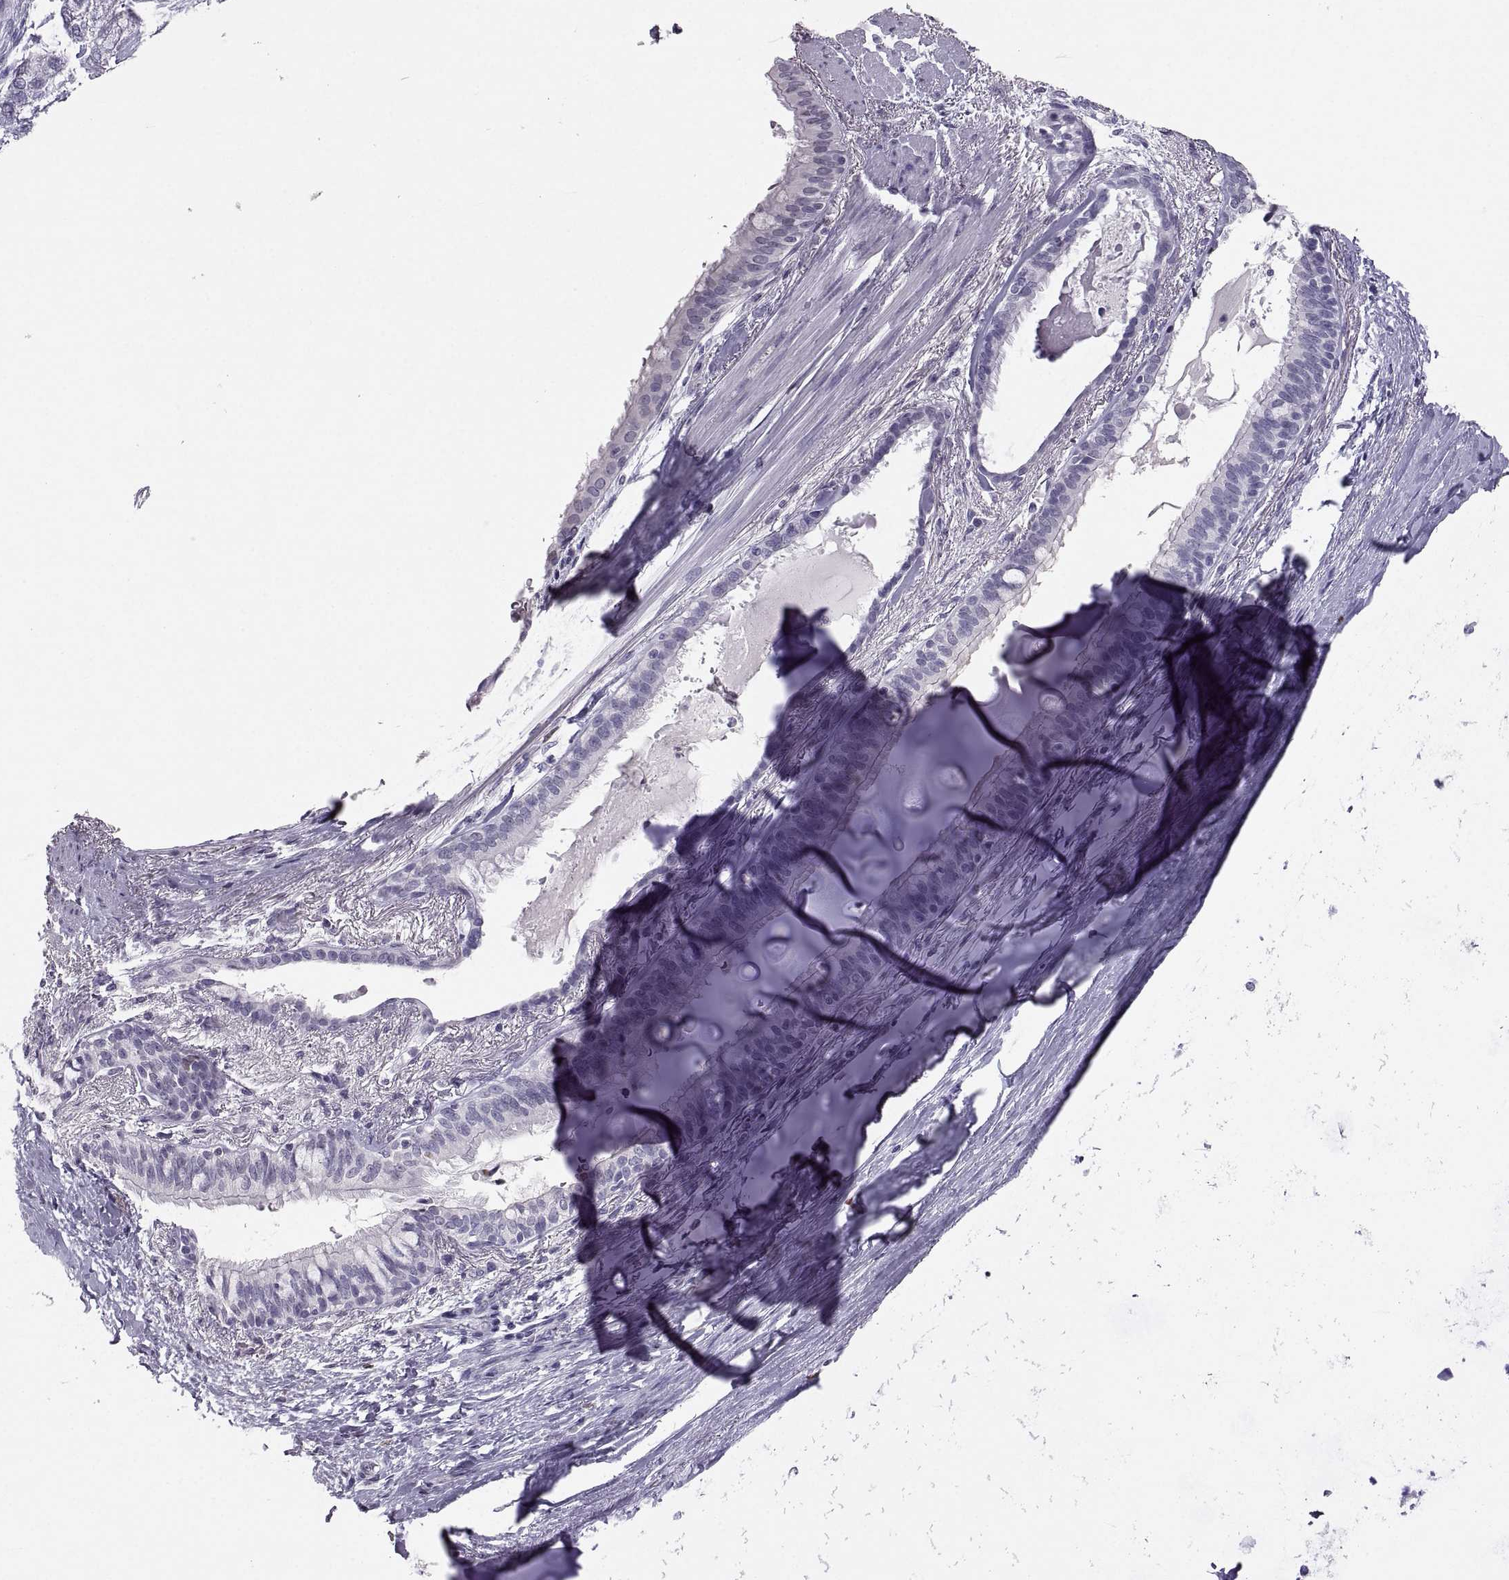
{"staining": {"intensity": "negative", "quantity": "none", "location": "none"}, "tissue": "bronchus", "cell_type": "Respiratory epithelial cells", "image_type": "normal", "snomed": [{"axis": "morphology", "description": "Normal tissue, NOS"}, {"axis": "morphology", "description": "Squamous cell carcinoma, NOS"}, {"axis": "topography", "description": "Bronchus"}, {"axis": "topography", "description": "Lung"}], "caption": "Immunohistochemistry of normal human bronchus exhibits no positivity in respiratory epithelial cells. The staining is performed using DAB (3,3'-diaminobenzidine) brown chromogen with nuclei counter-stained in using hematoxylin.", "gene": "SOX21", "patient": {"sex": "male", "age": 69}}